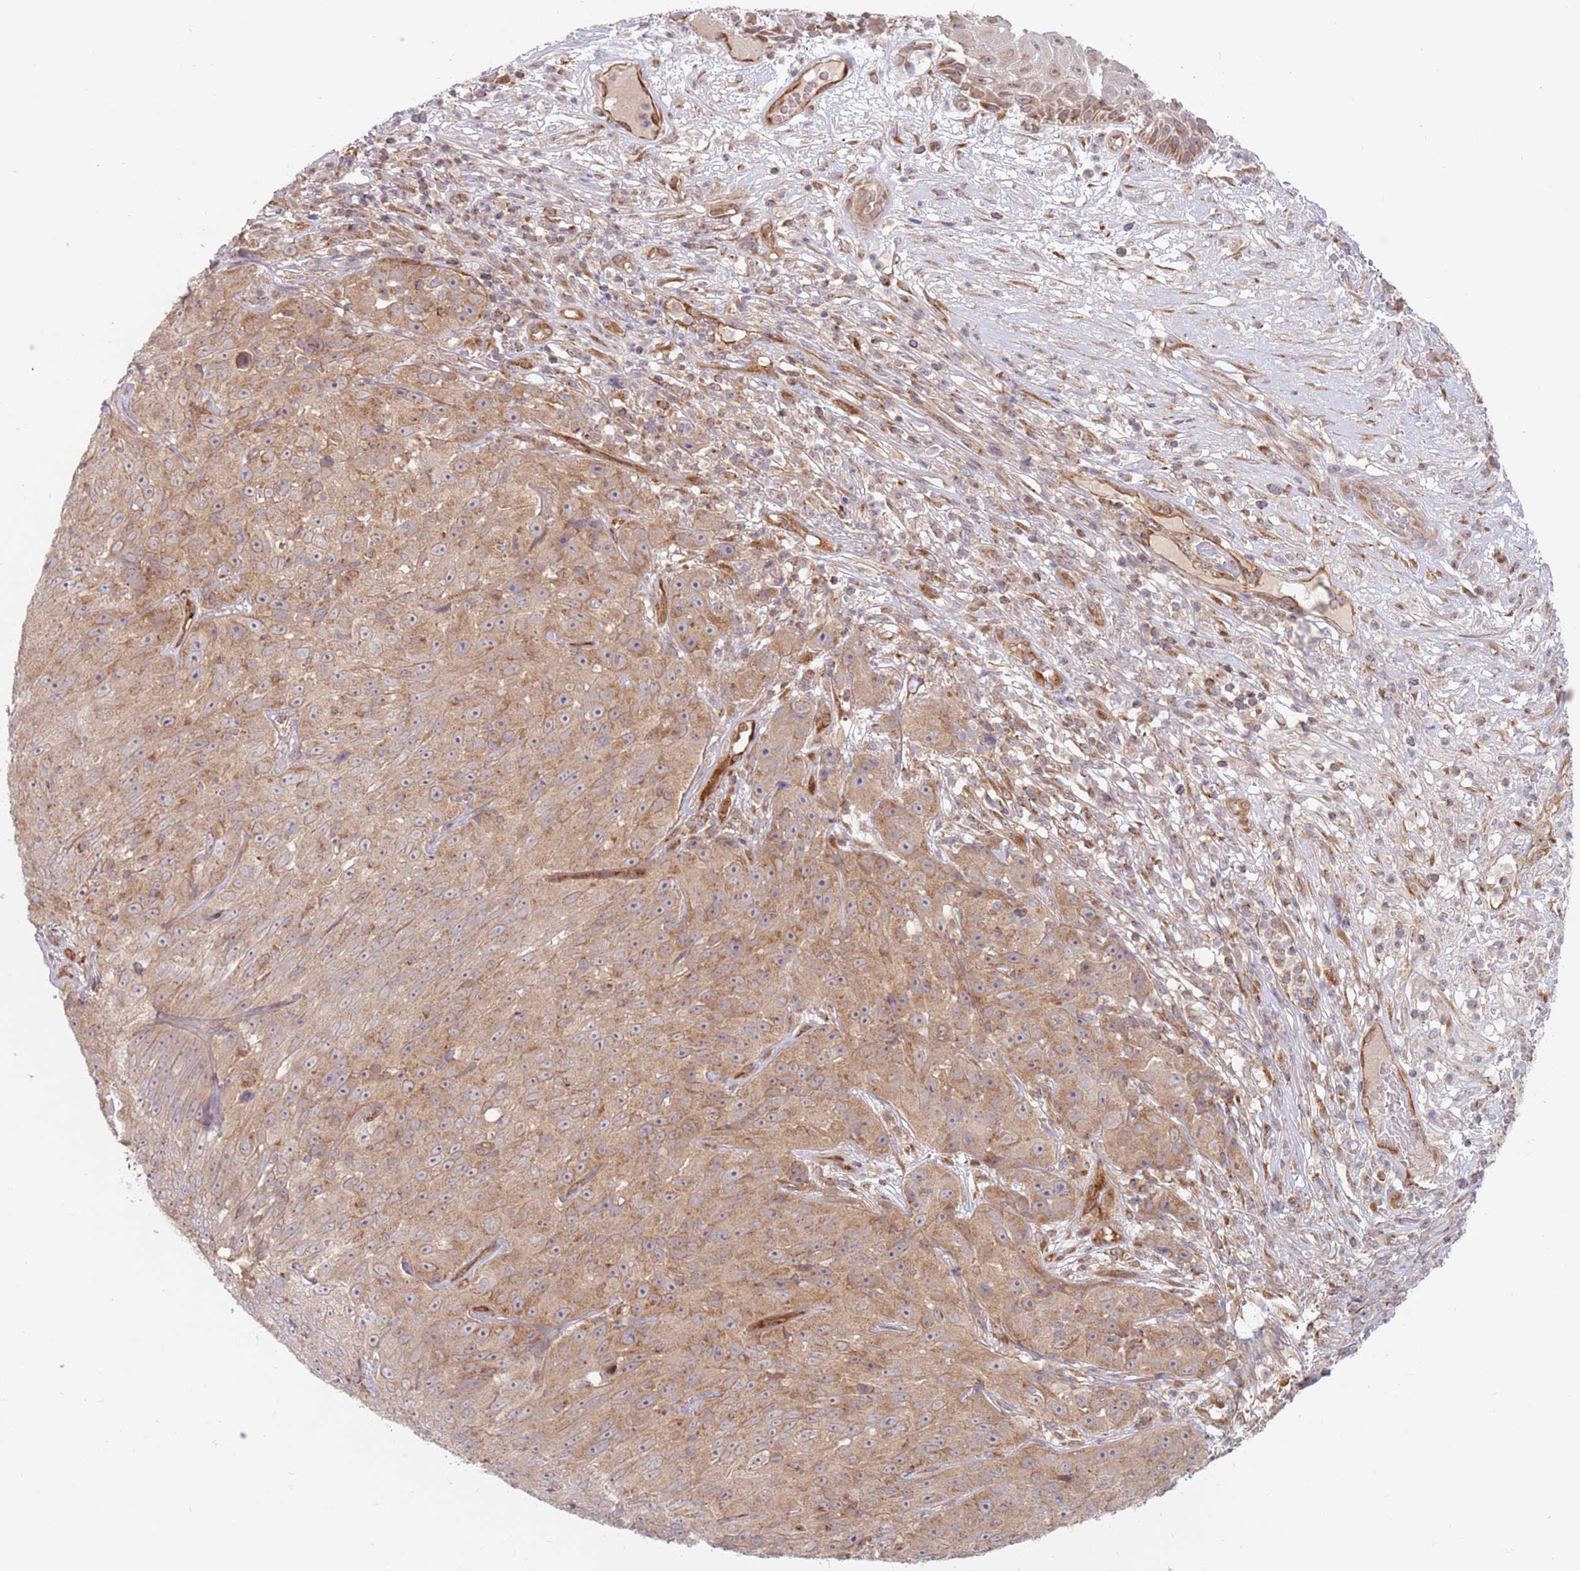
{"staining": {"intensity": "moderate", "quantity": ">75%", "location": "cytoplasmic/membranous"}, "tissue": "skin cancer", "cell_type": "Tumor cells", "image_type": "cancer", "snomed": [{"axis": "morphology", "description": "Squamous cell carcinoma, NOS"}, {"axis": "topography", "description": "Skin"}], "caption": "Moderate cytoplasmic/membranous expression for a protein is seen in approximately >75% of tumor cells of skin cancer (squamous cell carcinoma) using immunohistochemistry (IHC).", "gene": "GUK1", "patient": {"sex": "female", "age": 87}}